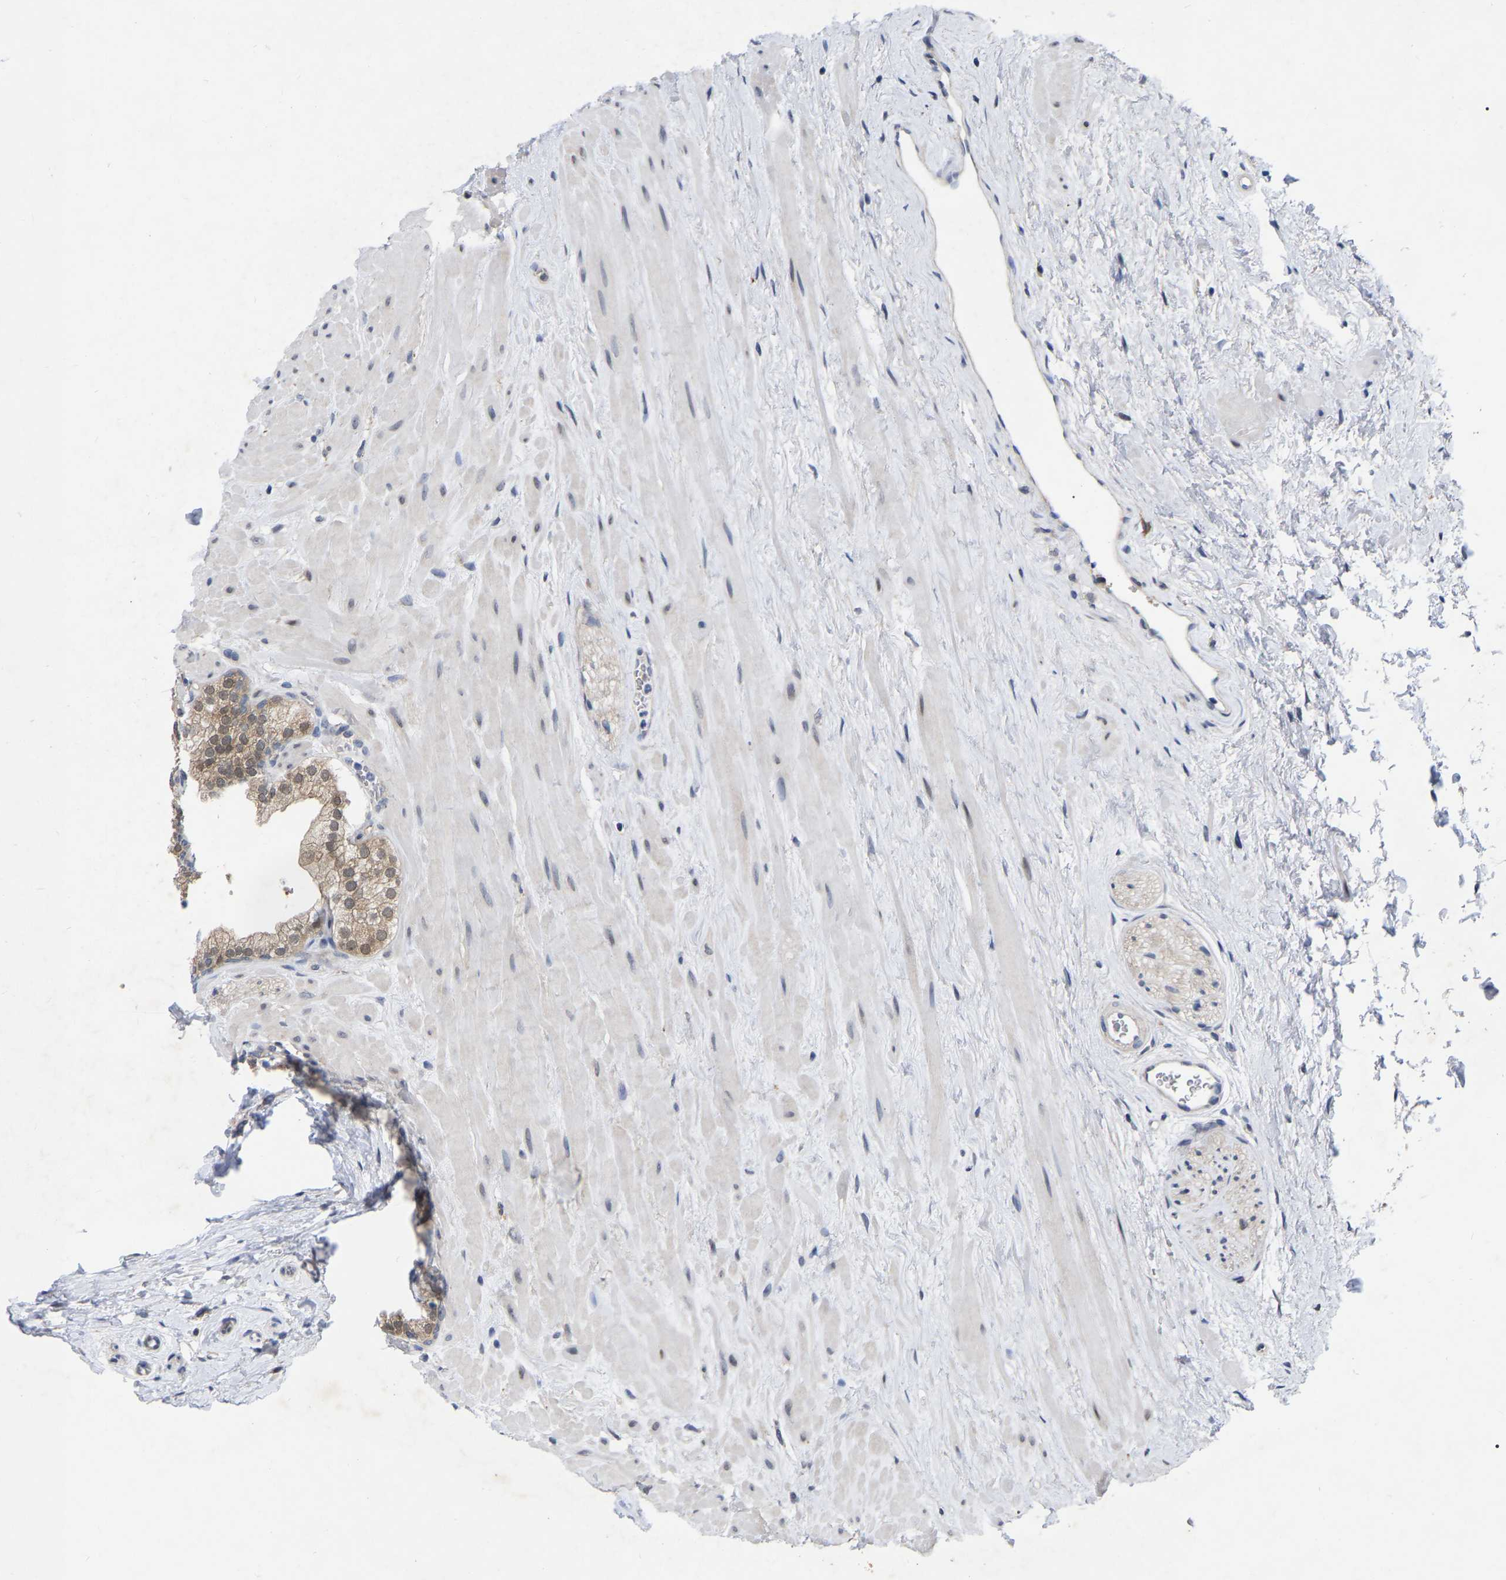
{"staining": {"intensity": "moderate", "quantity": ">75%", "location": "cytoplasmic/membranous,nuclear"}, "tissue": "prostate", "cell_type": "Glandular cells", "image_type": "normal", "snomed": [{"axis": "morphology", "description": "Normal tissue, NOS"}, {"axis": "morphology", "description": "Urothelial carcinoma, Low grade"}, {"axis": "topography", "description": "Urinary bladder"}, {"axis": "topography", "description": "Prostate"}], "caption": "Protein analysis of normal prostate shows moderate cytoplasmic/membranous,nuclear positivity in approximately >75% of glandular cells. (Brightfield microscopy of DAB IHC at high magnification).", "gene": "UBE4B", "patient": {"sex": "male", "age": 60}}